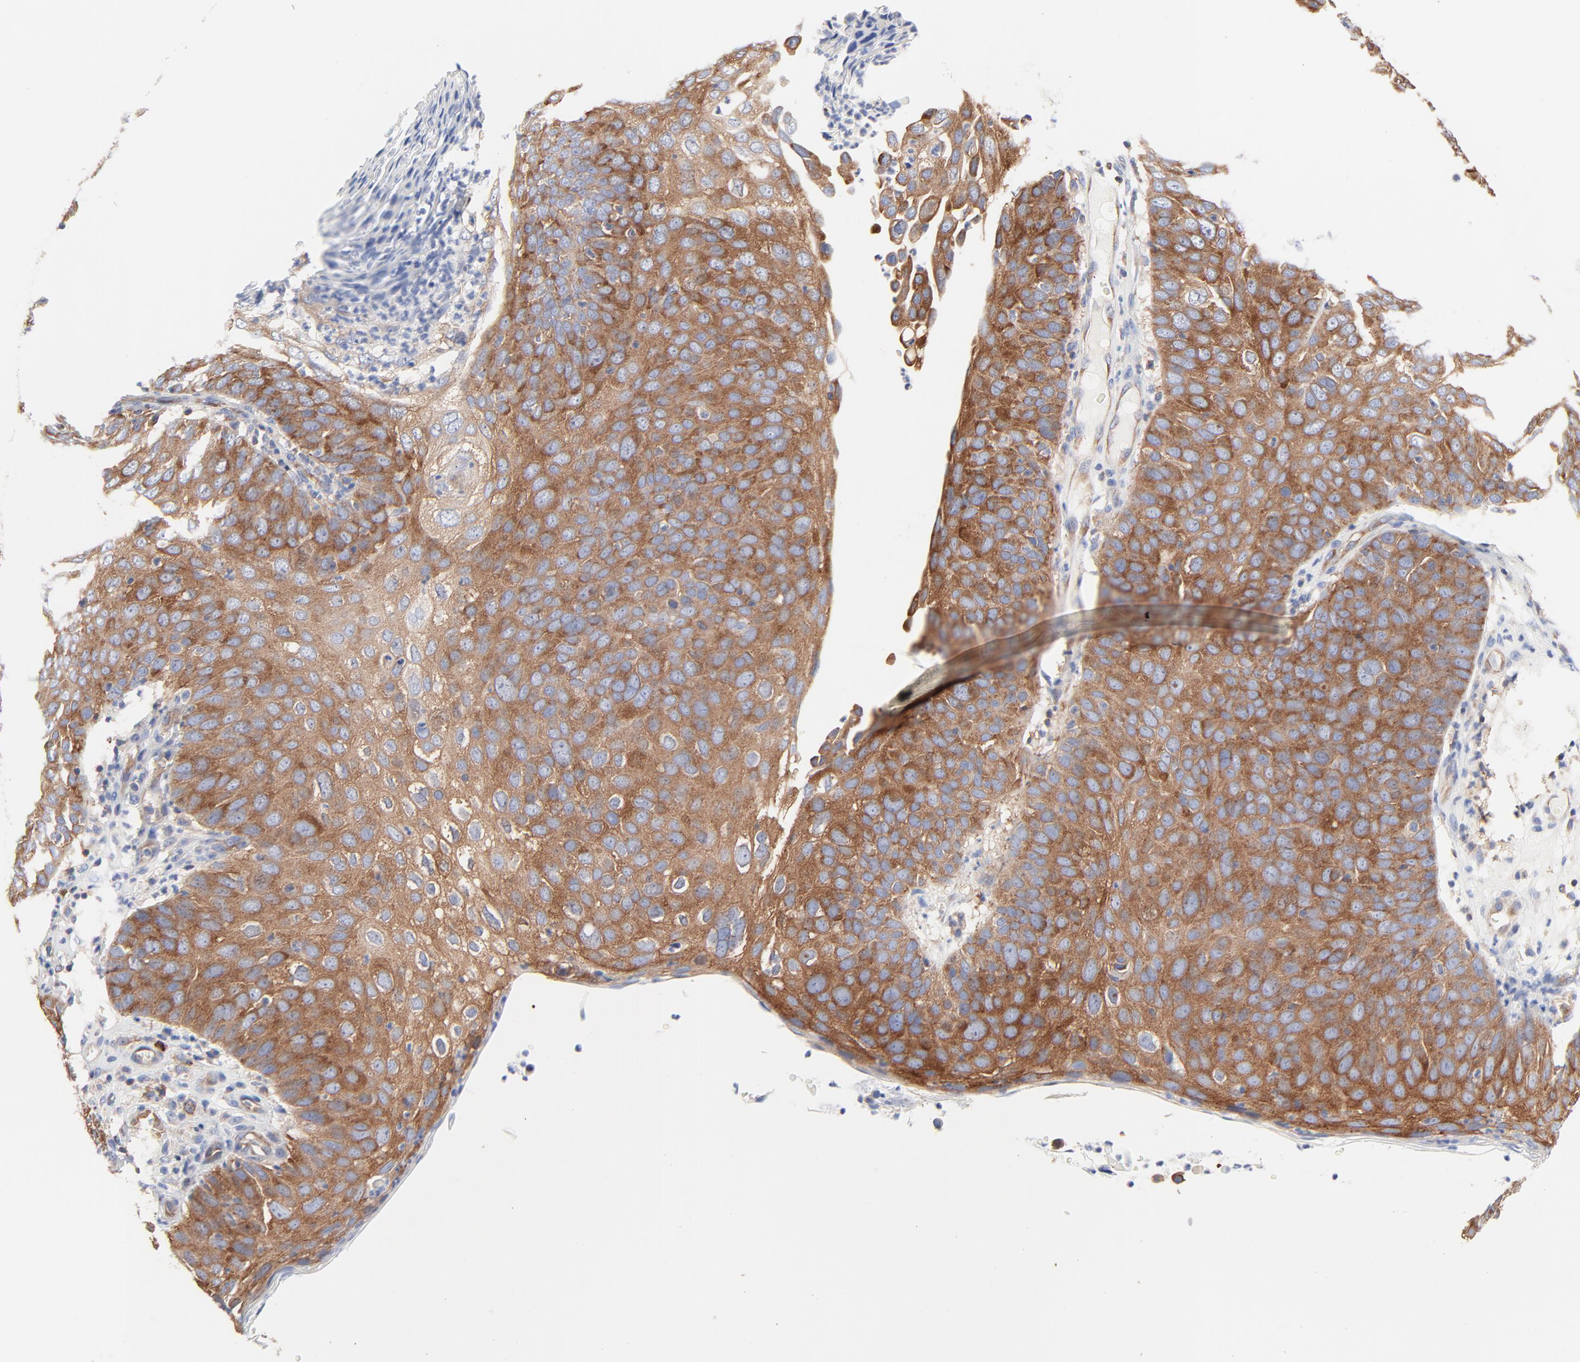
{"staining": {"intensity": "strong", "quantity": ">75%", "location": "cytoplasmic/membranous"}, "tissue": "skin cancer", "cell_type": "Tumor cells", "image_type": "cancer", "snomed": [{"axis": "morphology", "description": "Squamous cell carcinoma, NOS"}, {"axis": "topography", "description": "Skin"}], "caption": "A photomicrograph of skin cancer (squamous cell carcinoma) stained for a protein displays strong cytoplasmic/membranous brown staining in tumor cells.", "gene": "CD2AP", "patient": {"sex": "male", "age": 87}}